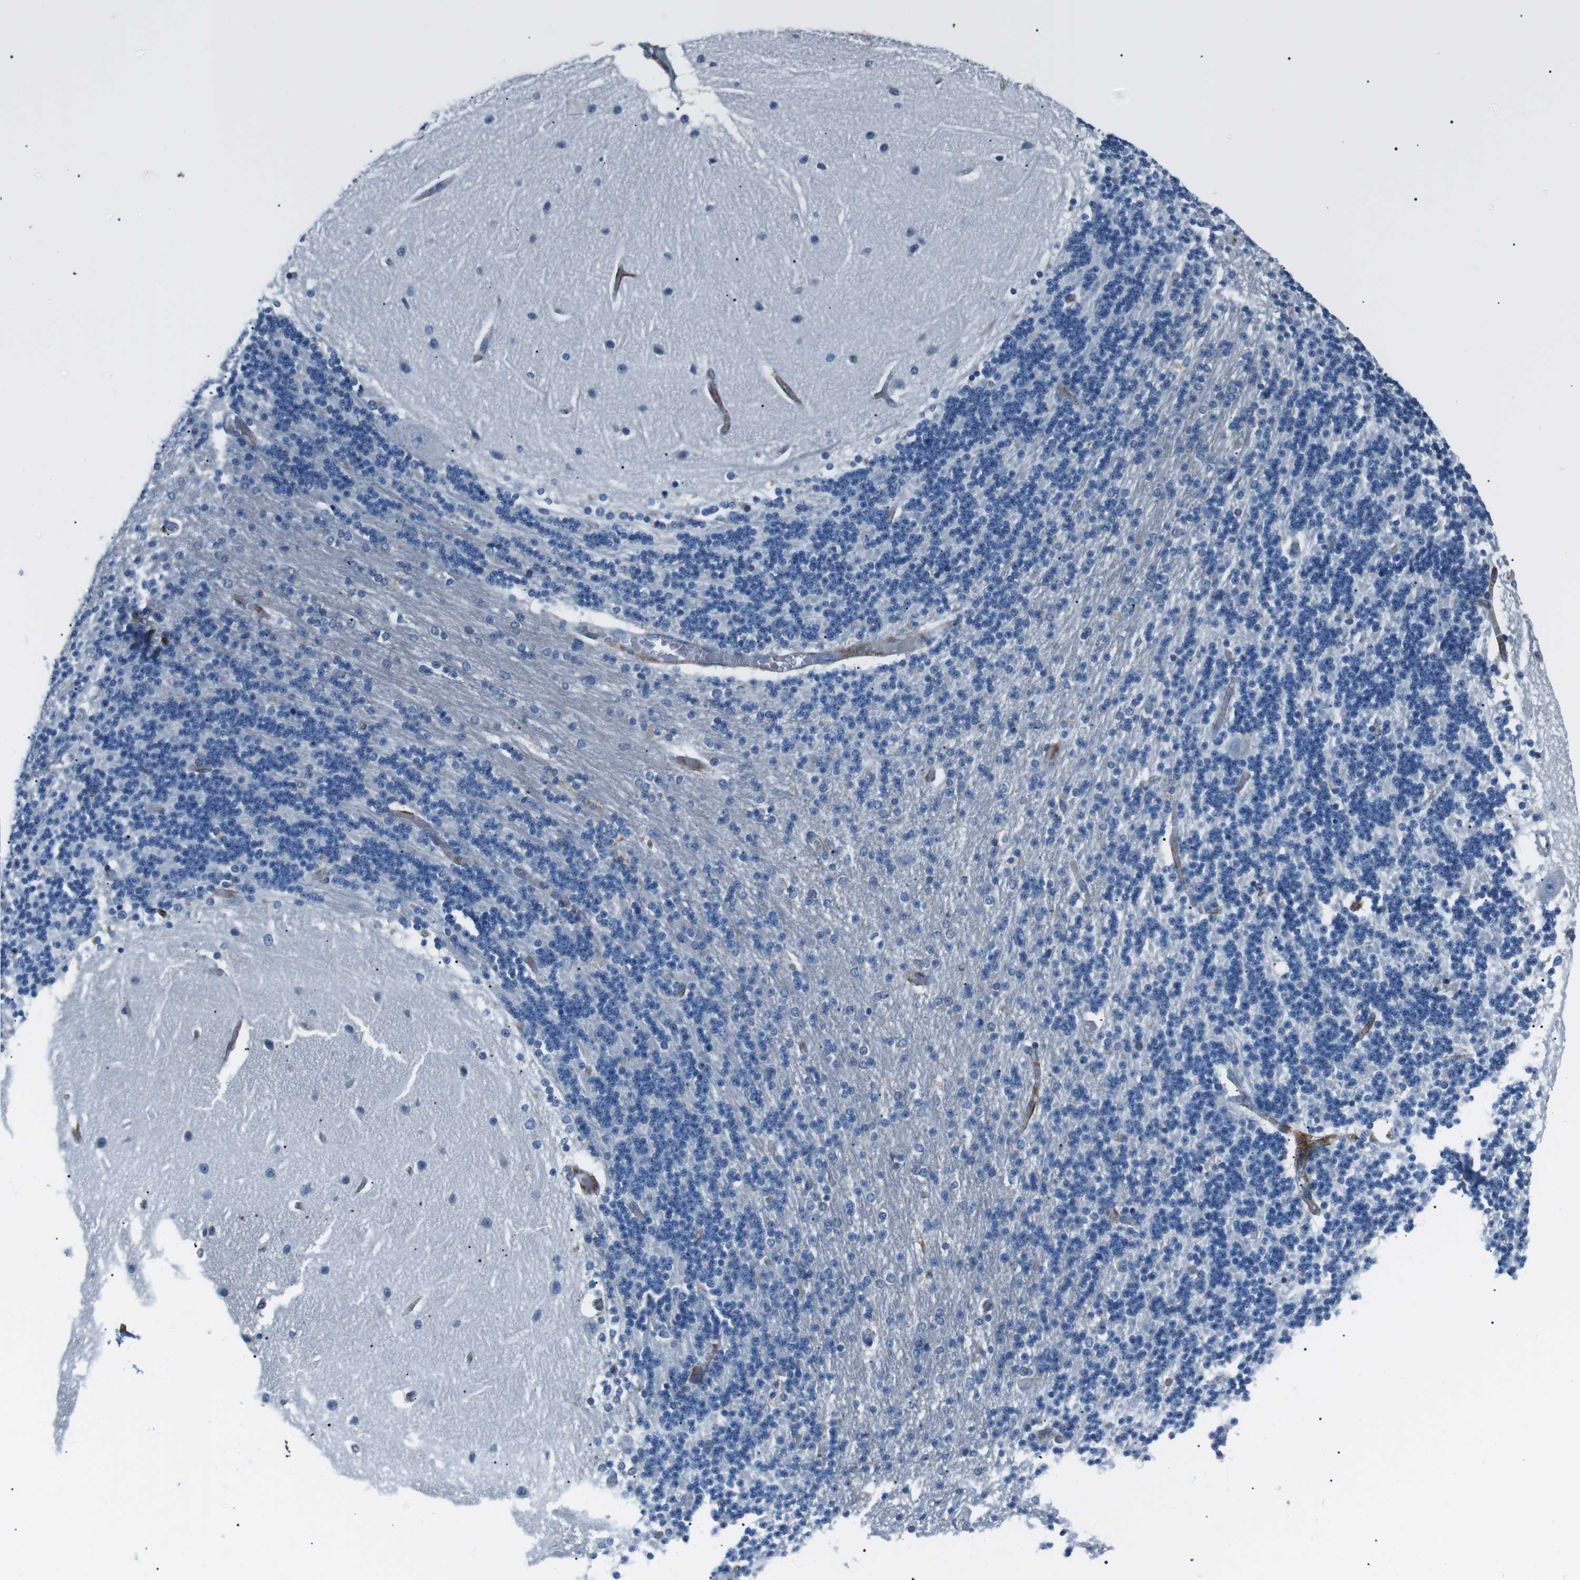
{"staining": {"intensity": "negative", "quantity": "none", "location": "none"}, "tissue": "cerebellum", "cell_type": "Cells in granular layer", "image_type": "normal", "snomed": [{"axis": "morphology", "description": "Normal tissue, NOS"}, {"axis": "topography", "description": "Cerebellum"}], "caption": "Benign cerebellum was stained to show a protein in brown. There is no significant expression in cells in granular layer. (Stains: DAB immunohistochemistry (IHC) with hematoxylin counter stain, Microscopy: brightfield microscopy at high magnification).", "gene": "CSF2RA", "patient": {"sex": "female", "age": 54}}